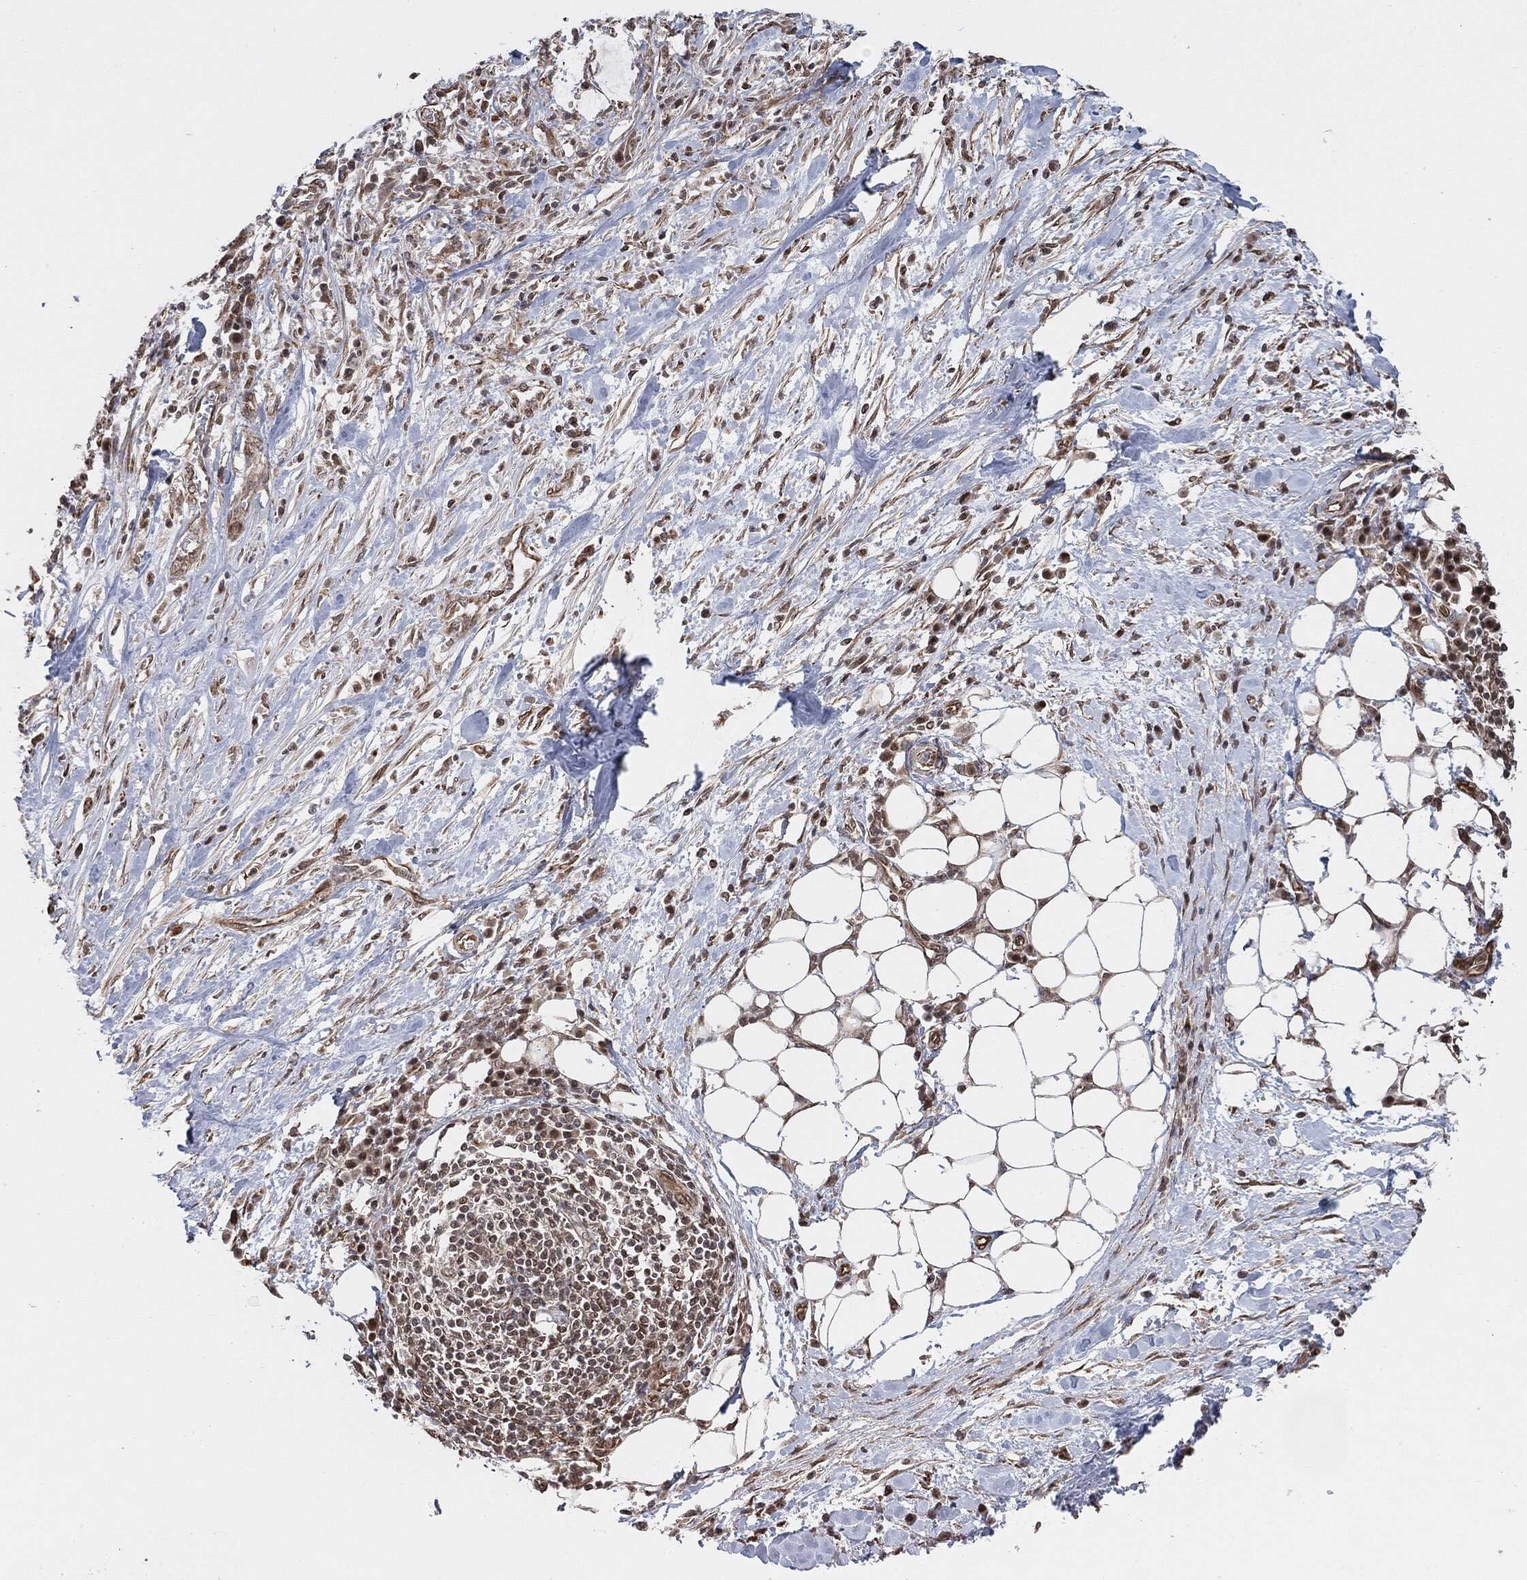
{"staining": {"intensity": "moderate", "quantity": "25%-75%", "location": "cytoplasmic/membranous,nuclear"}, "tissue": "stomach cancer", "cell_type": "Tumor cells", "image_type": "cancer", "snomed": [{"axis": "morphology", "description": "Adenocarcinoma, NOS"}, {"axis": "topography", "description": "Stomach"}], "caption": "Immunohistochemical staining of stomach cancer (adenocarcinoma) reveals medium levels of moderate cytoplasmic/membranous and nuclear protein positivity in approximately 25%-75% of tumor cells.", "gene": "TP53RK", "patient": {"sex": "male", "age": 54}}